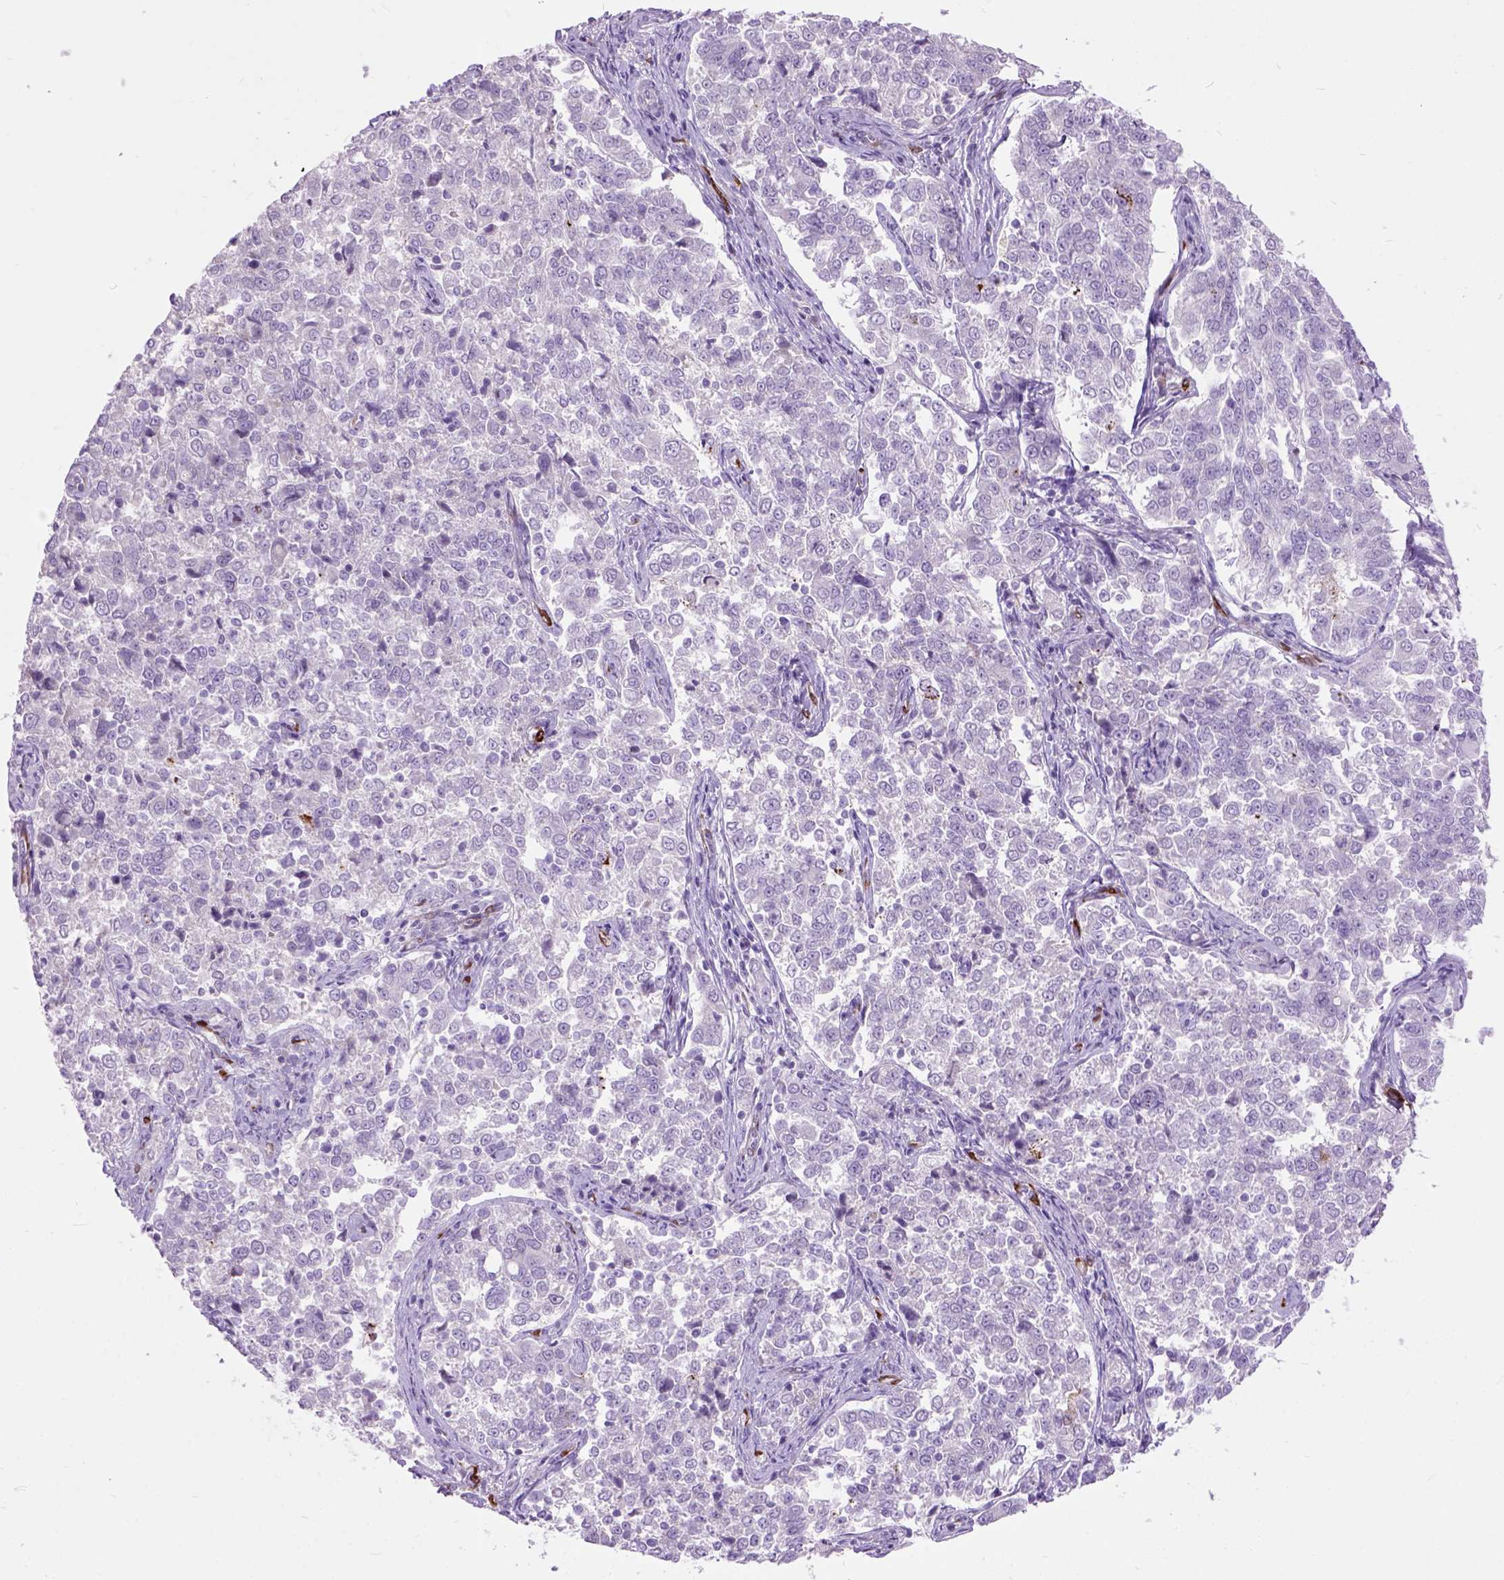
{"staining": {"intensity": "negative", "quantity": "none", "location": "none"}, "tissue": "endometrial cancer", "cell_type": "Tumor cells", "image_type": "cancer", "snomed": [{"axis": "morphology", "description": "Adenocarcinoma, NOS"}, {"axis": "topography", "description": "Endometrium"}], "caption": "An immunohistochemistry (IHC) histopathology image of endometrial cancer (adenocarcinoma) is shown. There is no staining in tumor cells of endometrial cancer (adenocarcinoma). (DAB (3,3'-diaminobenzidine) immunohistochemistry (IHC) visualized using brightfield microscopy, high magnification).", "gene": "MAPT", "patient": {"sex": "female", "age": 43}}